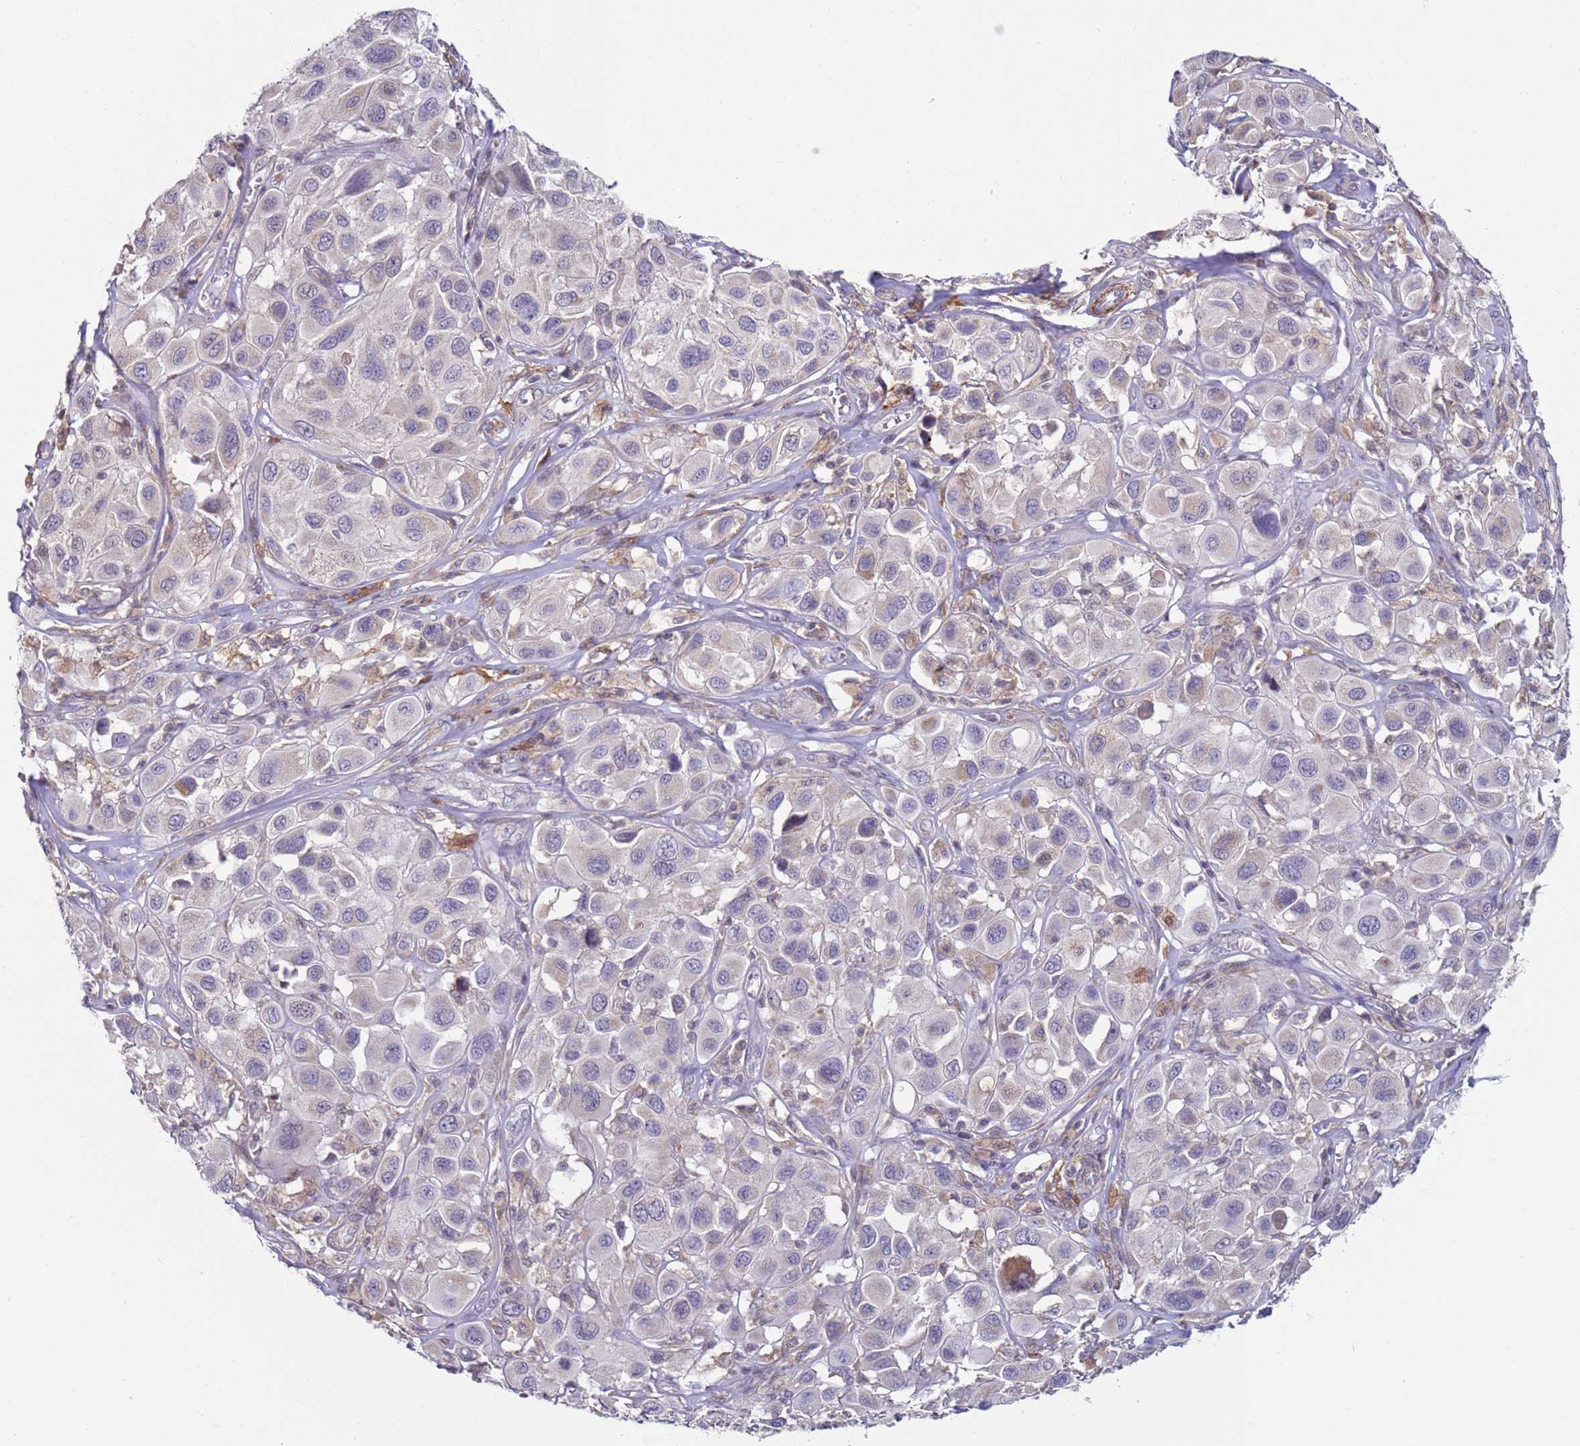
{"staining": {"intensity": "negative", "quantity": "none", "location": "none"}, "tissue": "melanoma", "cell_type": "Tumor cells", "image_type": "cancer", "snomed": [{"axis": "morphology", "description": "Malignant melanoma, Metastatic site"}, {"axis": "topography", "description": "Skin"}], "caption": "Immunohistochemistry photomicrograph of human melanoma stained for a protein (brown), which exhibits no positivity in tumor cells.", "gene": "SNAPC4", "patient": {"sex": "male", "age": 41}}